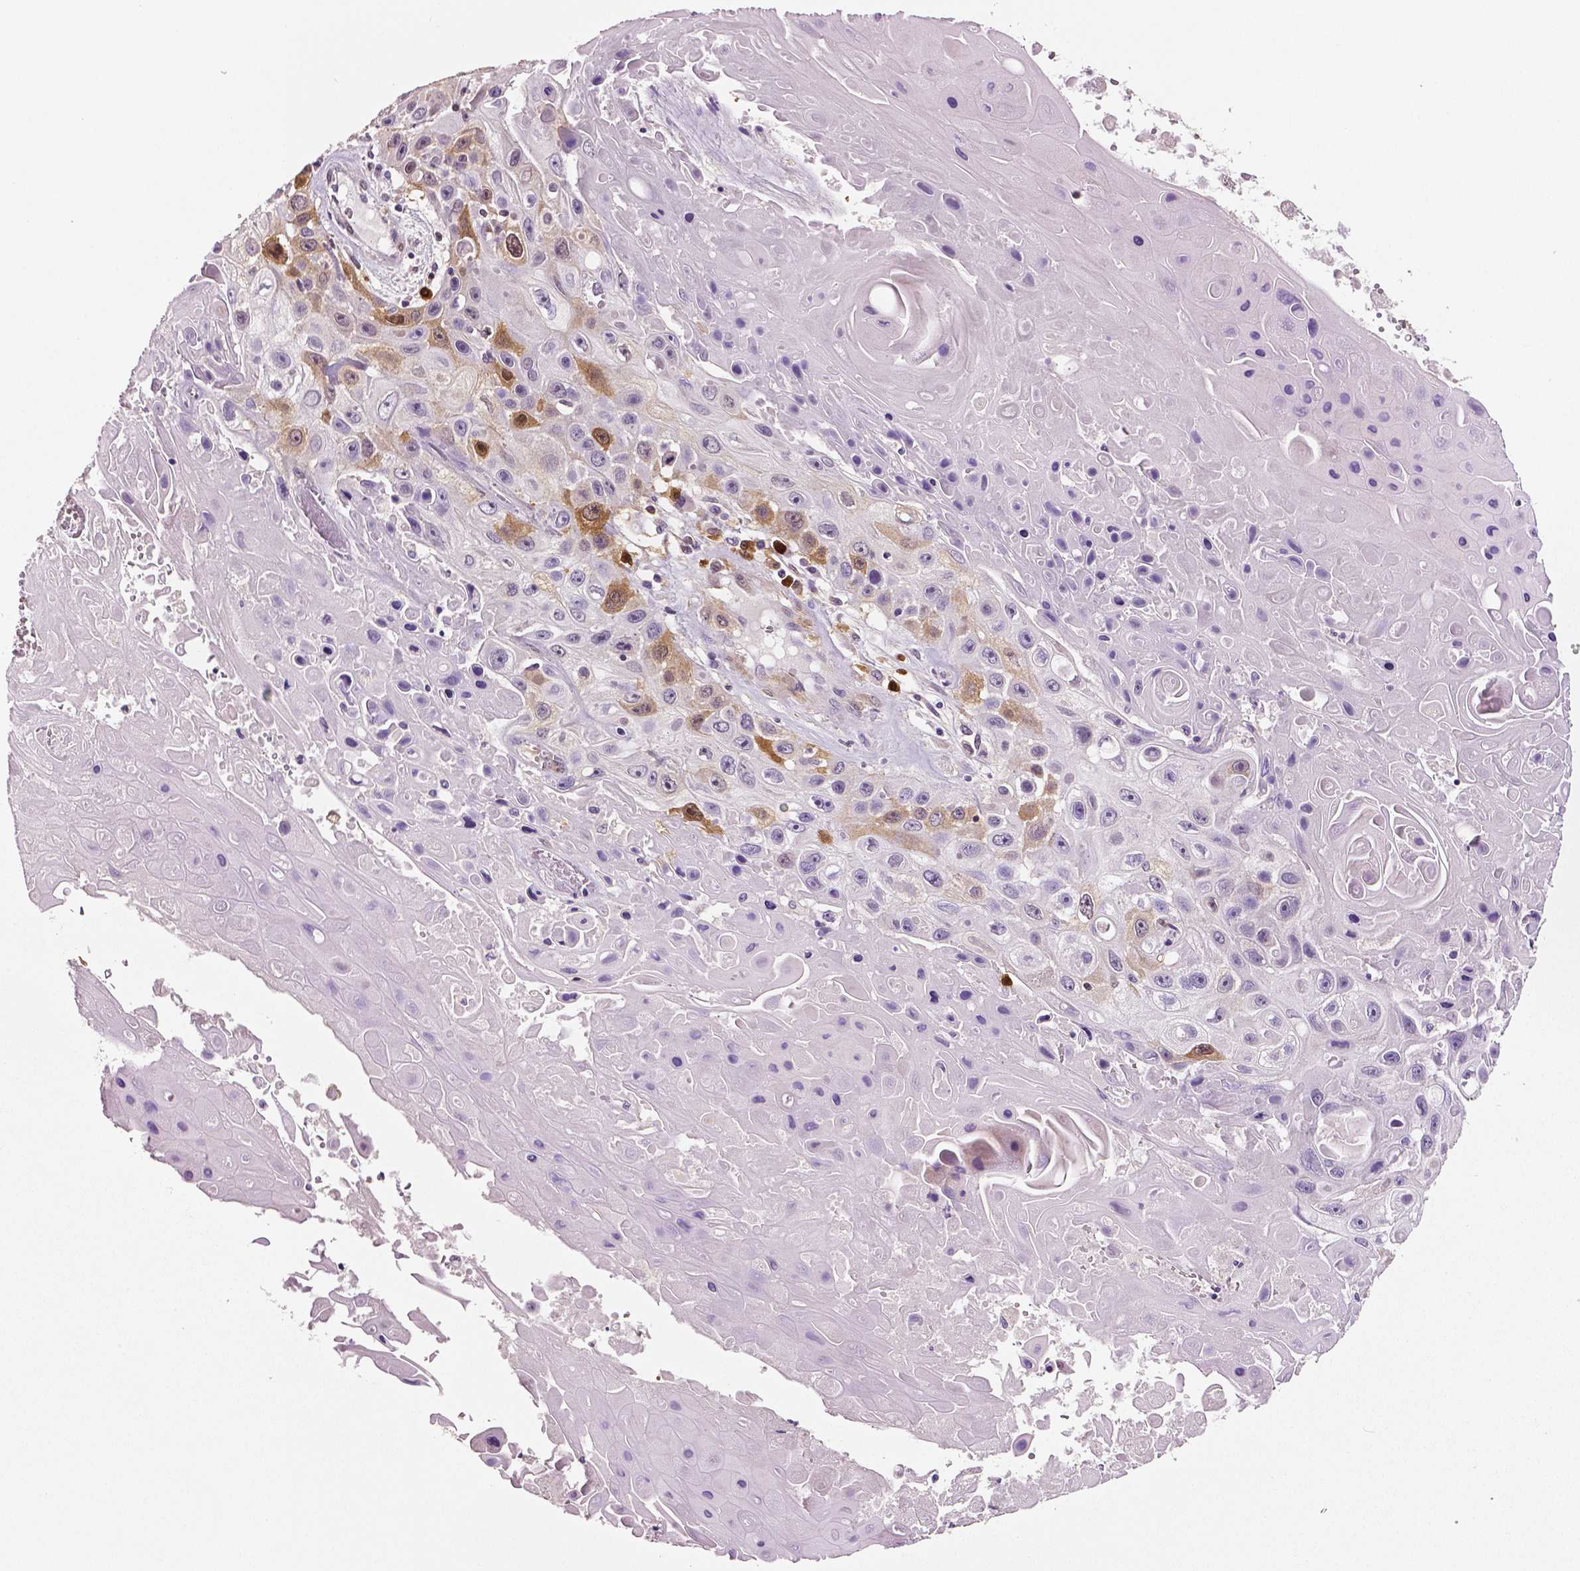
{"staining": {"intensity": "strong", "quantity": "<25%", "location": "cytoplasmic/membranous,nuclear"}, "tissue": "skin cancer", "cell_type": "Tumor cells", "image_type": "cancer", "snomed": [{"axis": "morphology", "description": "Squamous cell carcinoma, NOS"}, {"axis": "topography", "description": "Skin"}], "caption": "A brown stain labels strong cytoplasmic/membranous and nuclear expression of a protein in human skin cancer tumor cells. The protein is shown in brown color, while the nuclei are stained blue.", "gene": "PHGDH", "patient": {"sex": "male", "age": 82}}